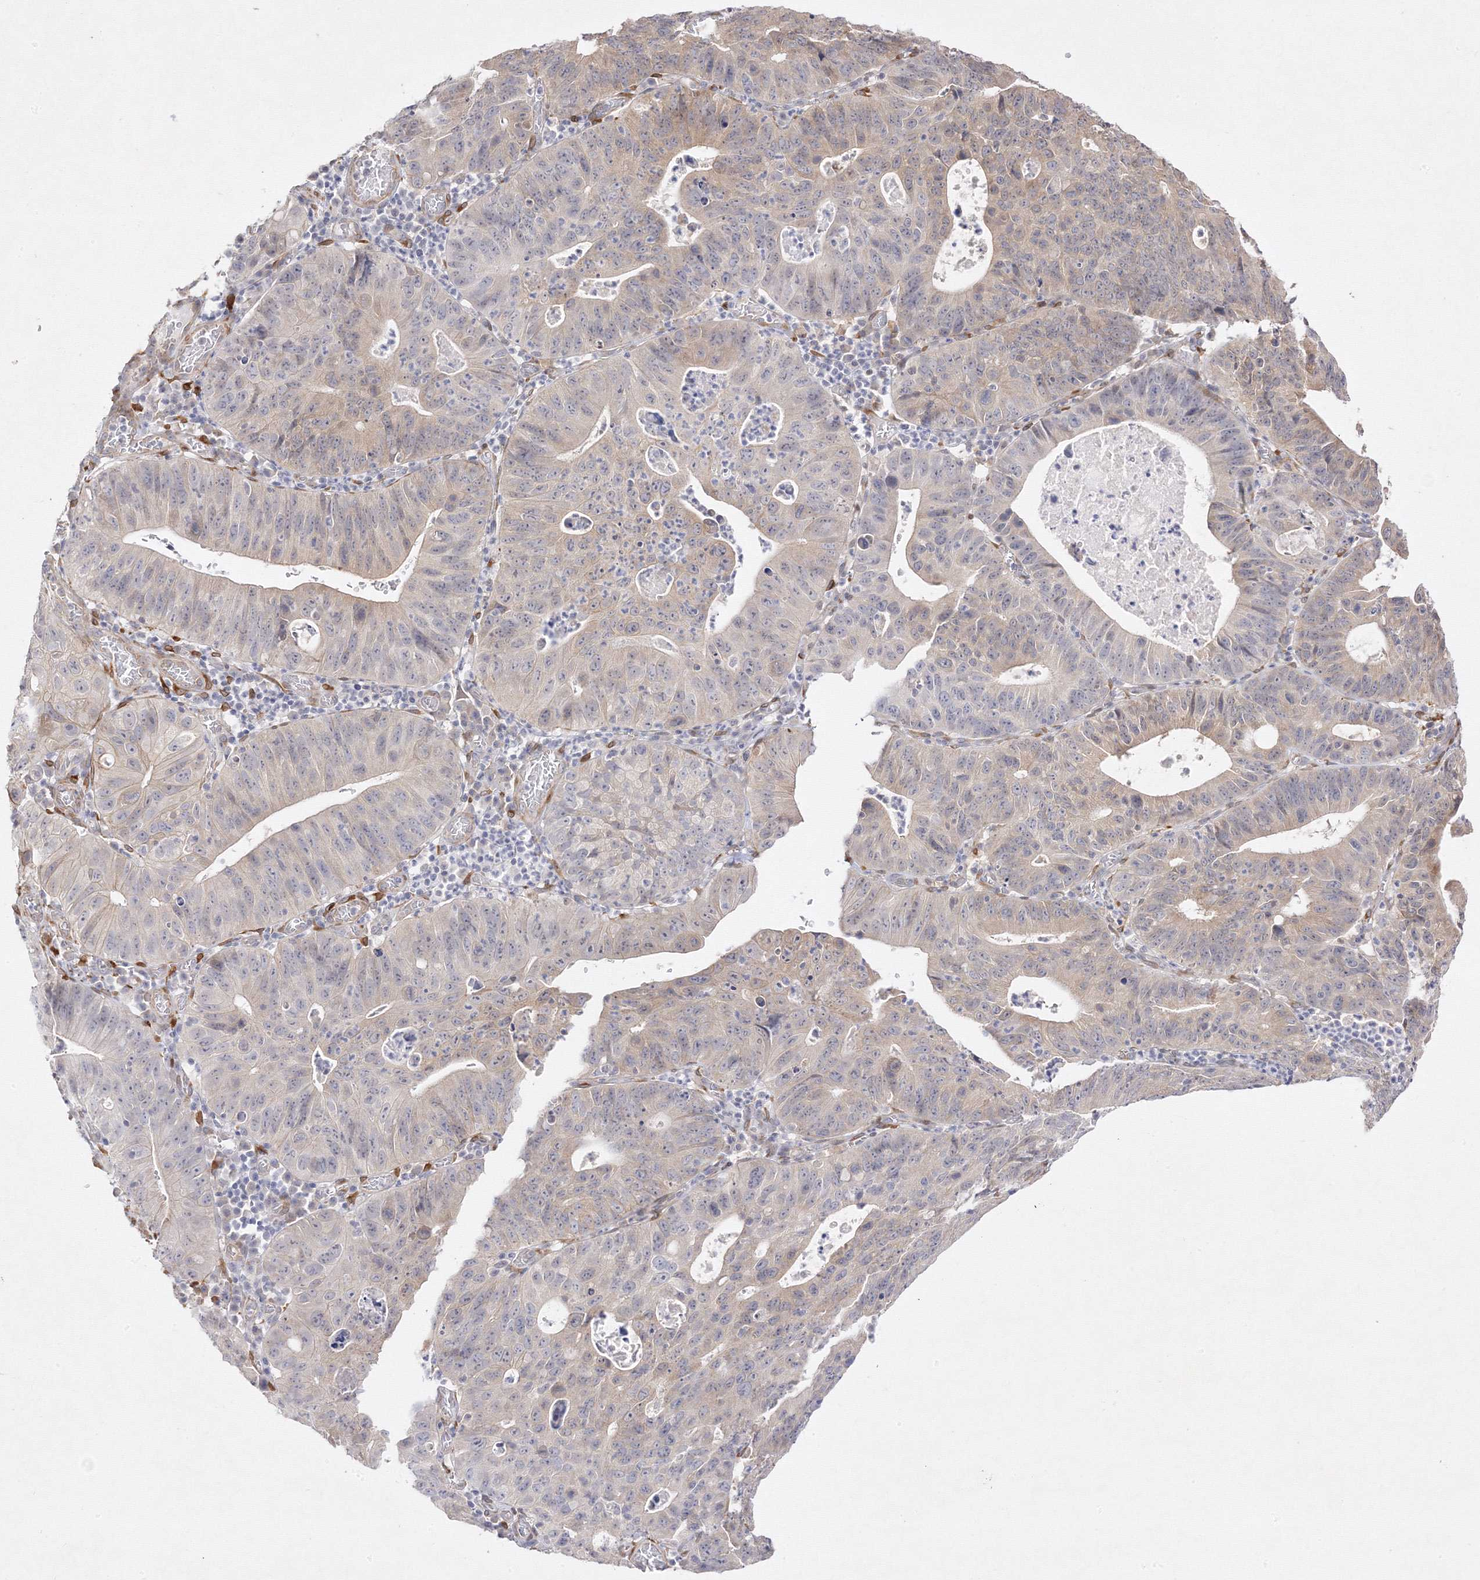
{"staining": {"intensity": "weak", "quantity": "25%-75%", "location": "cytoplasmic/membranous"}, "tissue": "stomach cancer", "cell_type": "Tumor cells", "image_type": "cancer", "snomed": [{"axis": "morphology", "description": "Adenocarcinoma, NOS"}, {"axis": "topography", "description": "Stomach"}], "caption": "A brown stain labels weak cytoplasmic/membranous expression of a protein in stomach cancer (adenocarcinoma) tumor cells. (IHC, brightfield microscopy, high magnification).", "gene": "C2CD2", "patient": {"sex": "male", "age": 59}}